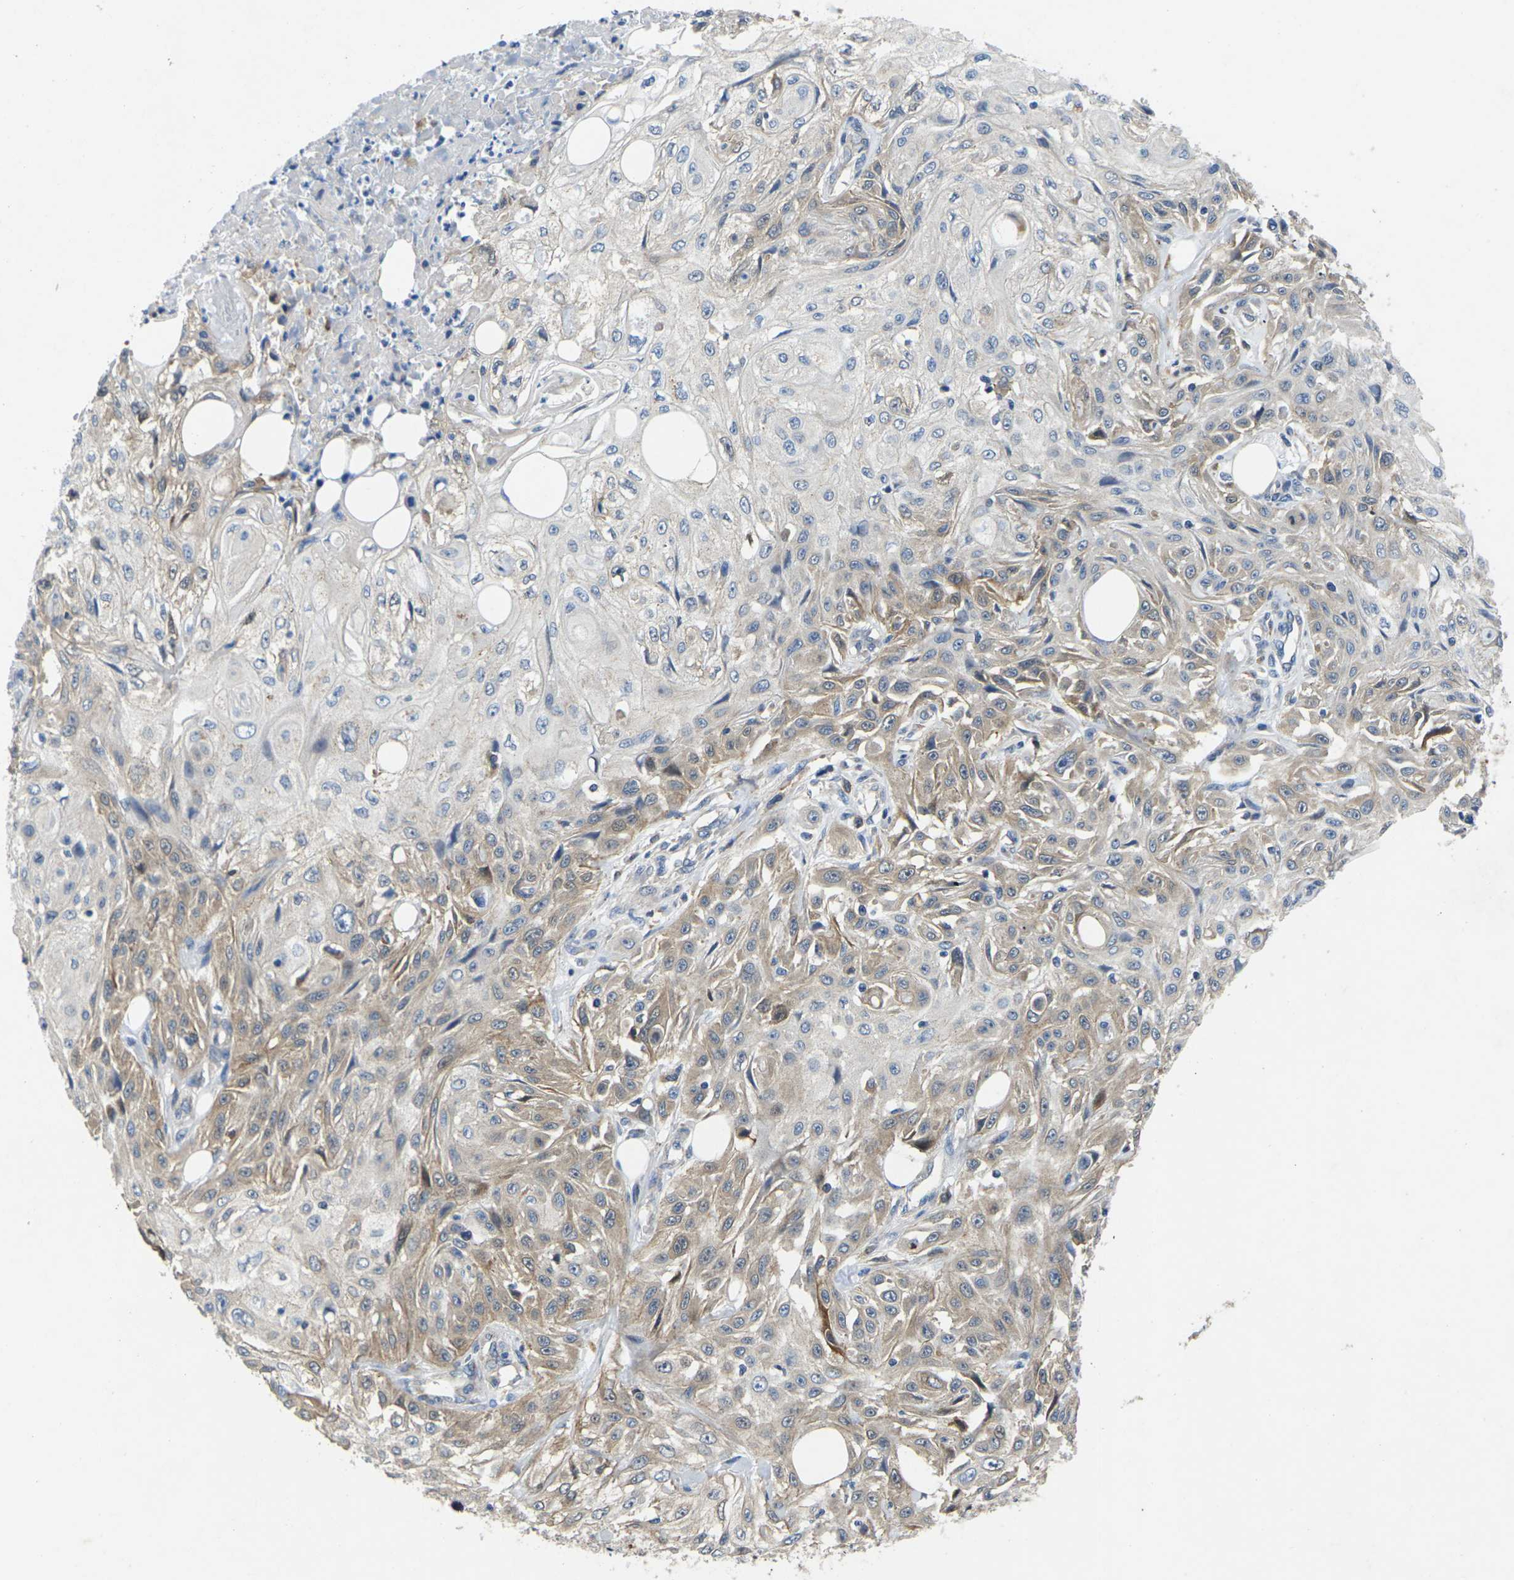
{"staining": {"intensity": "moderate", "quantity": "25%-75%", "location": "cytoplasmic/membranous"}, "tissue": "skin cancer", "cell_type": "Tumor cells", "image_type": "cancer", "snomed": [{"axis": "morphology", "description": "Squamous cell carcinoma, NOS"}, {"axis": "topography", "description": "Skin"}], "caption": "Immunohistochemical staining of human squamous cell carcinoma (skin) exhibits moderate cytoplasmic/membranous protein positivity in about 25%-75% of tumor cells.", "gene": "SCNN1A", "patient": {"sex": "male", "age": 75}}